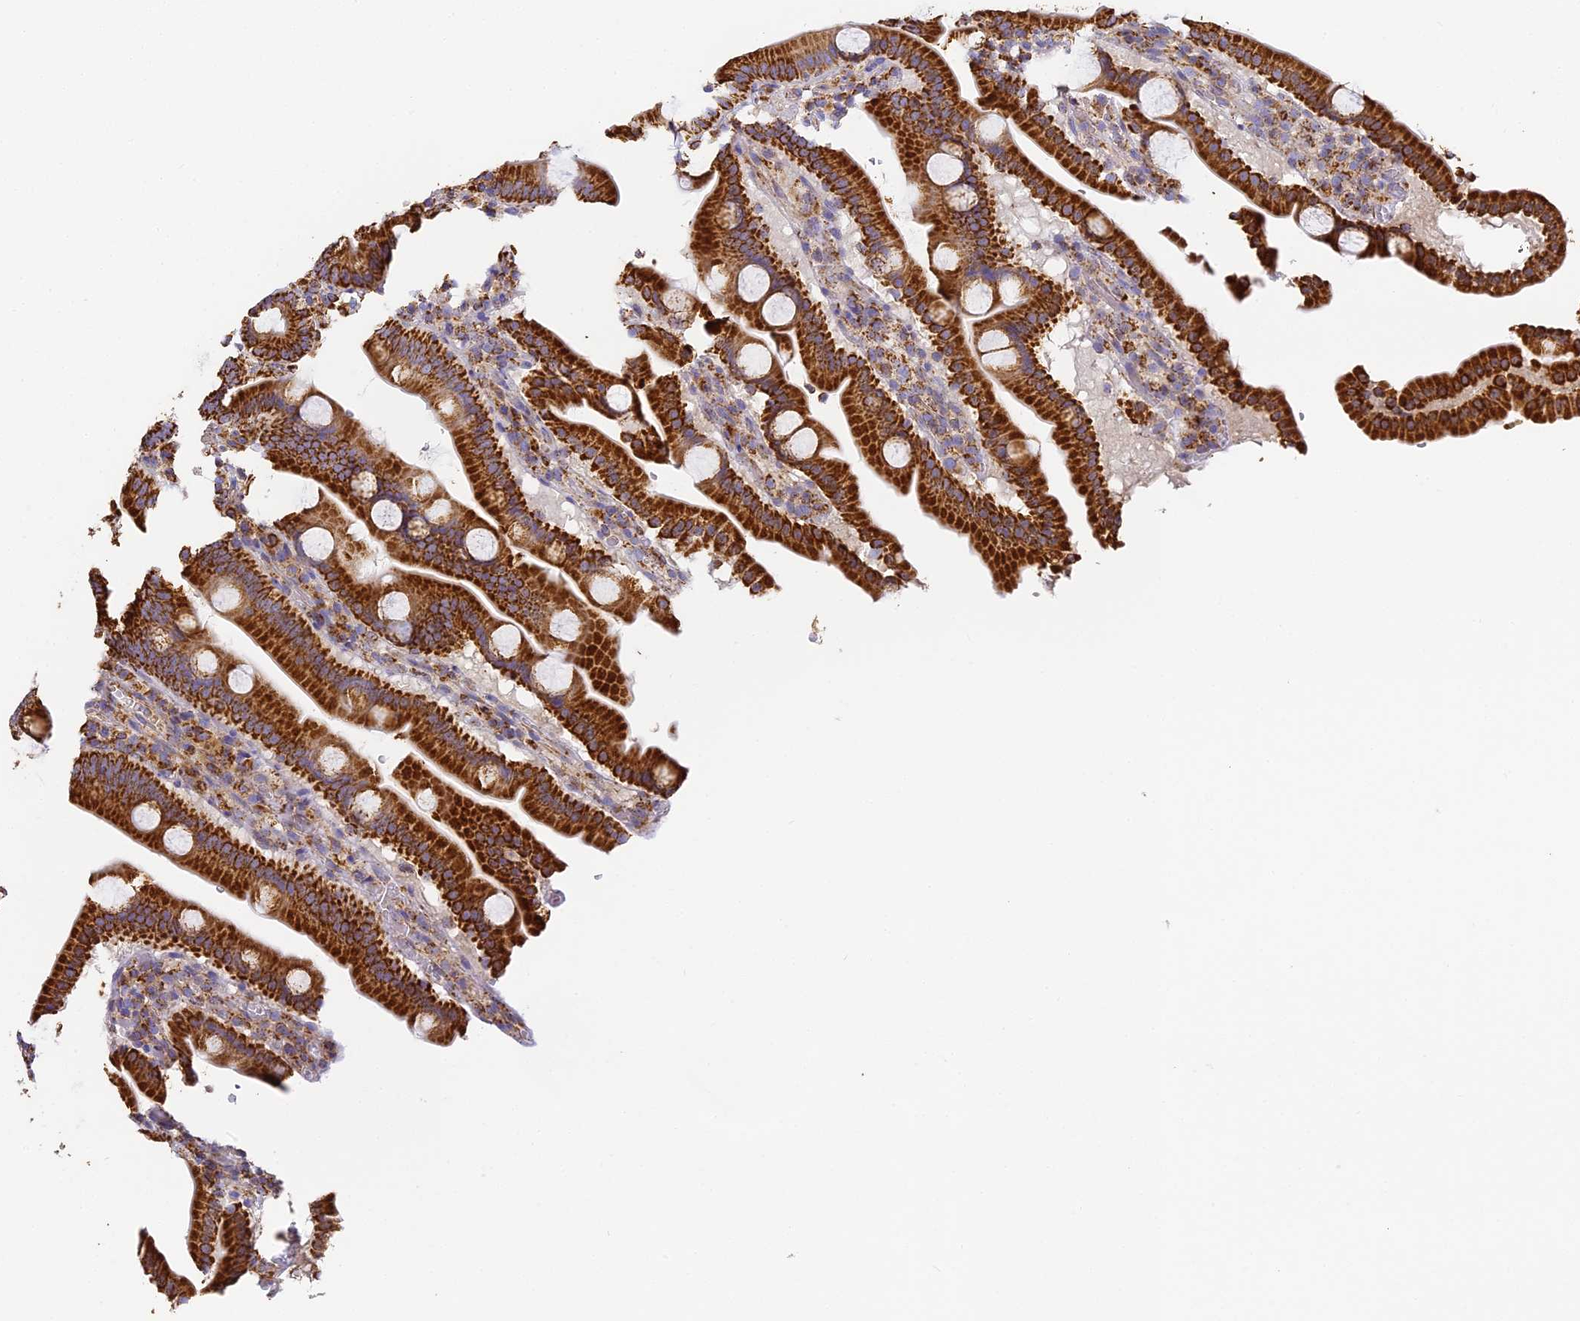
{"staining": {"intensity": "strong", "quantity": ">75%", "location": "cytoplasmic/membranous"}, "tissue": "duodenum", "cell_type": "Glandular cells", "image_type": "normal", "snomed": [{"axis": "morphology", "description": "Normal tissue, NOS"}, {"axis": "topography", "description": "Duodenum"}], "caption": "Glandular cells reveal high levels of strong cytoplasmic/membranous expression in approximately >75% of cells in unremarkable duodenum. (DAB (3,3'-diaminobenzidine) = brown stain, brightfield microscopy at high magnification).", "gene": "COX6C", "patient": {"sex": "male", "age": 55}}